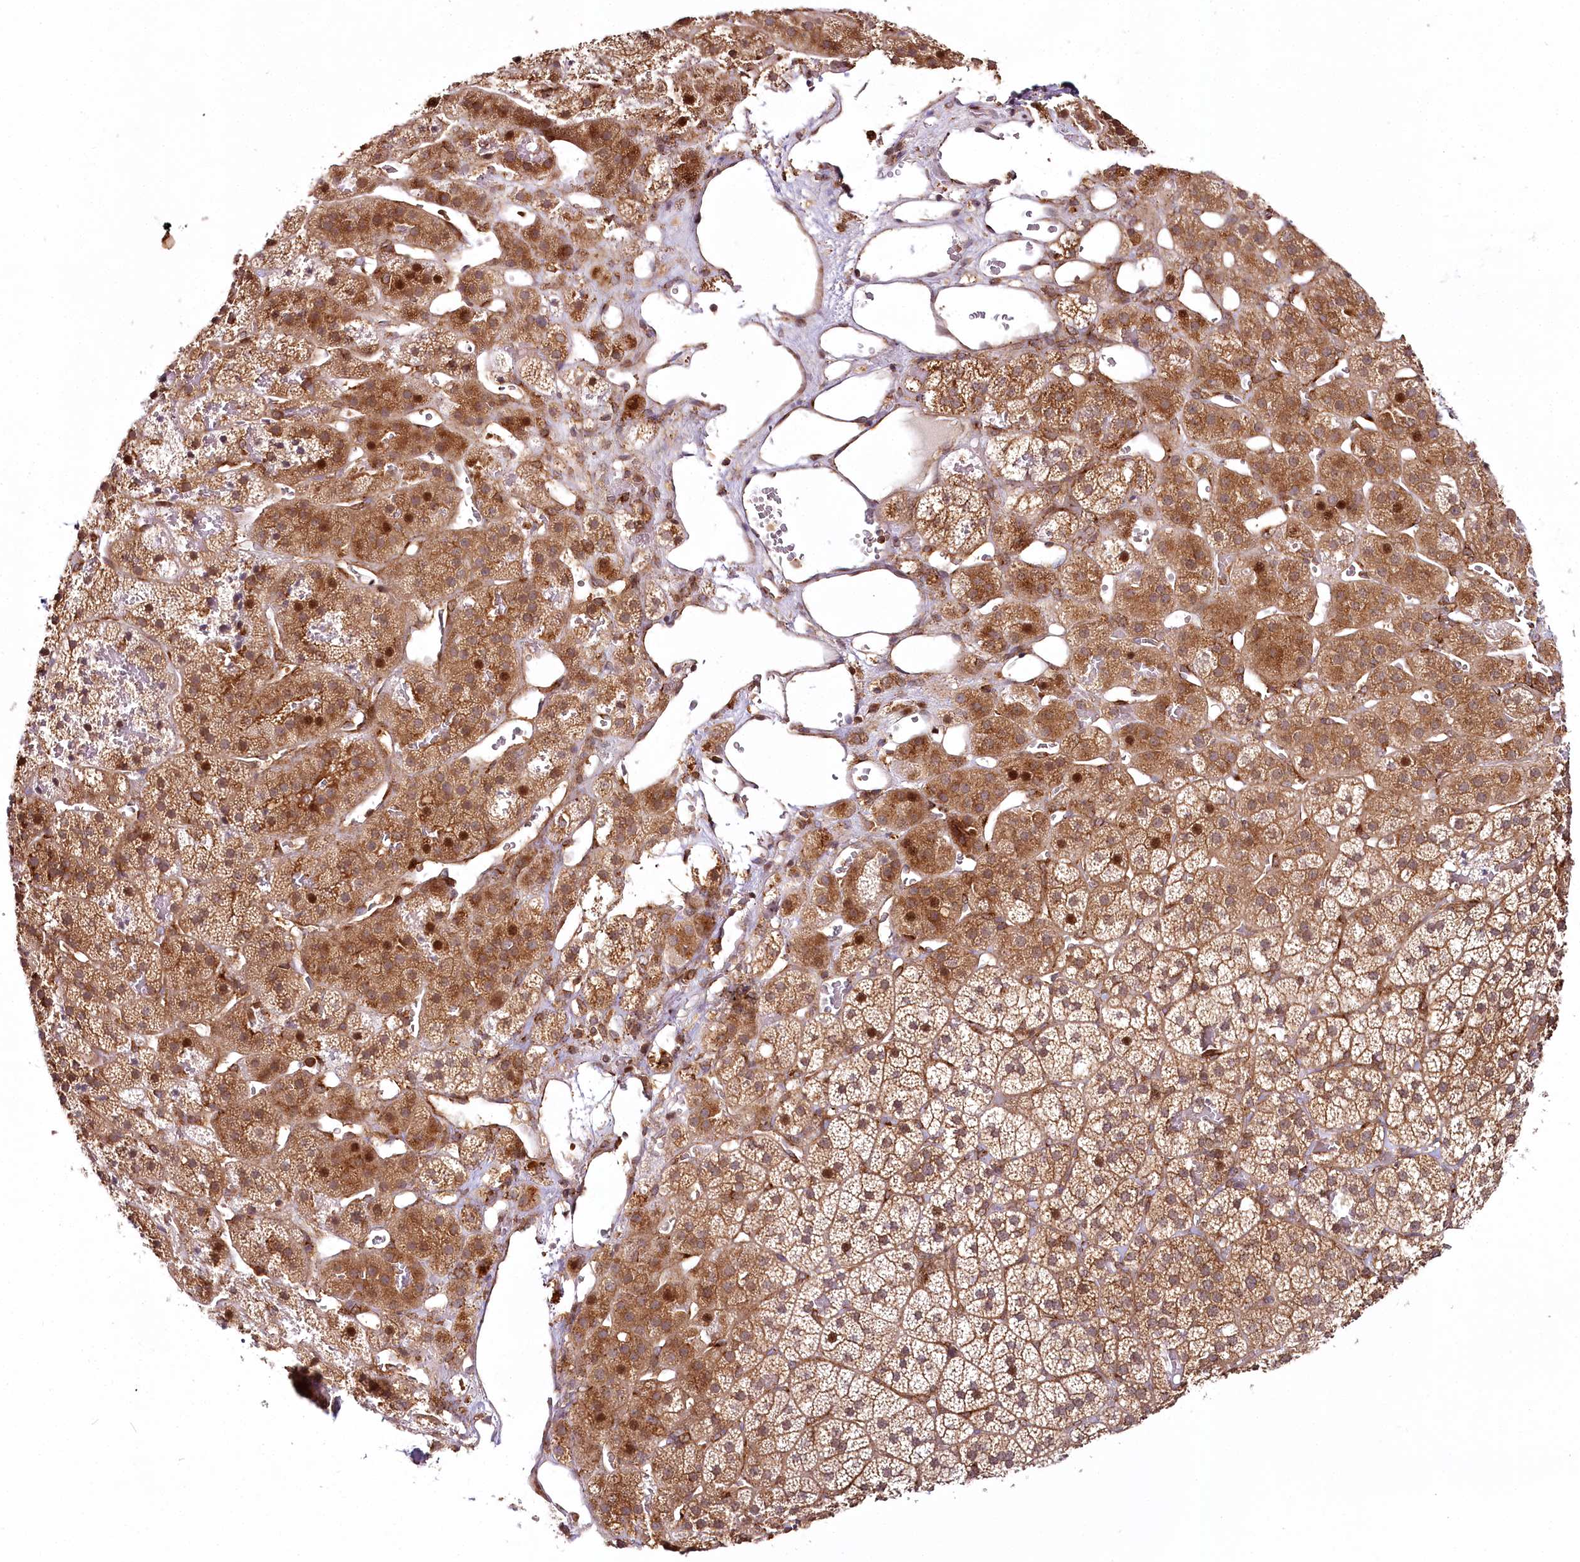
{"staining": {"intensity": "moderate", "quantity": ">75%", "location": "cytoplasmic/membranous,nuclear"}, "tissue": "adrenal gland", "cell_type": "Glandular cells", "image_type": "normal", "snomed": [{"axis": "morphology", "description": "Normal tissue, NOS"}, {"axis": "topography", "description": "Adrenal gland"}], "caption": "Immunohistochemistry of unremarkable human adrenal gland shows medium levels of moderate cytoplasmic/membranous,nuclear expression in approximately >75% of glandular cells.", "gene": "COPG1", "patient": {"sex": "female", "age": 44}}